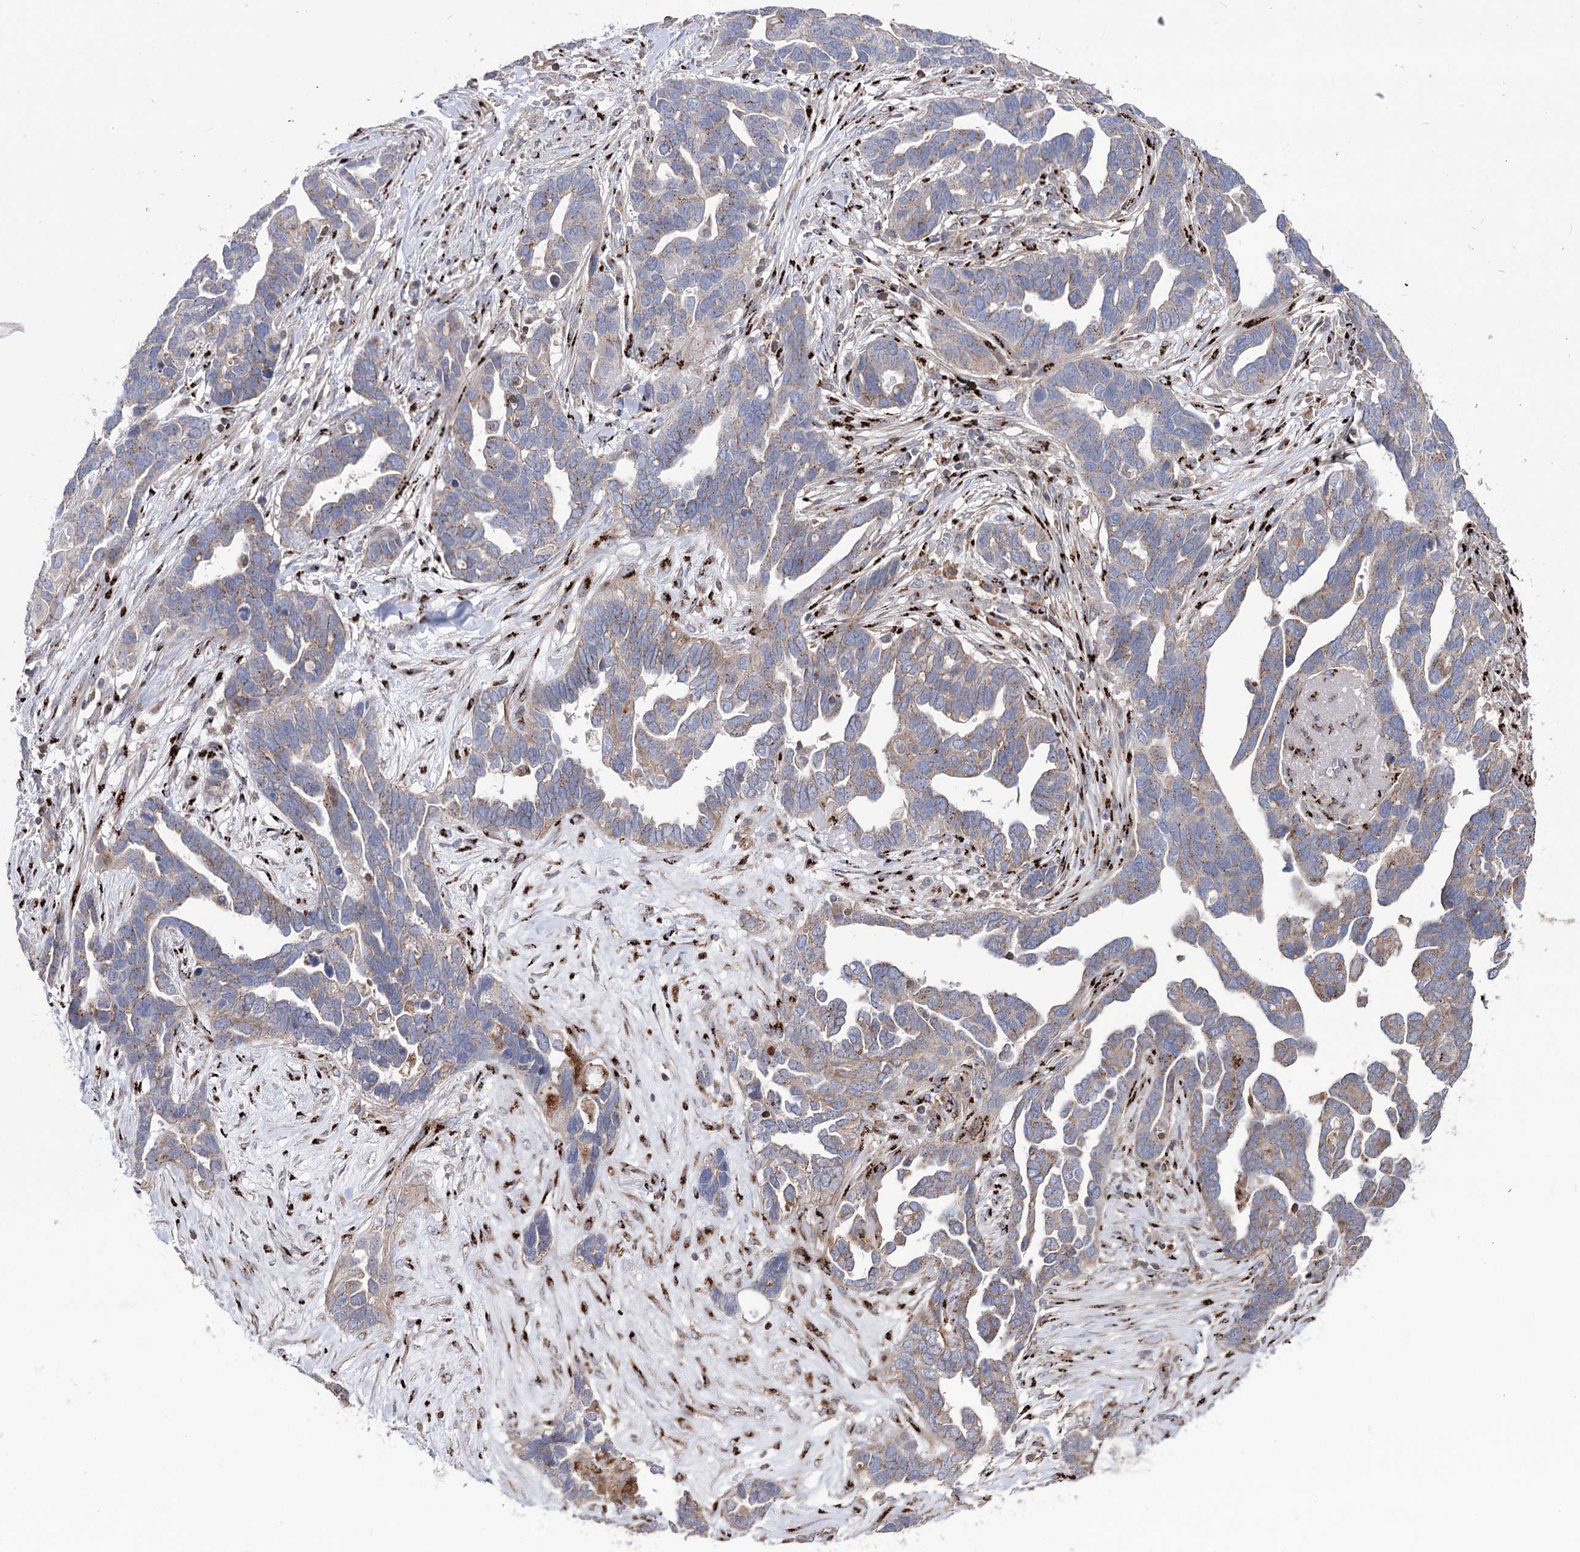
{"staining": {"intensity": "moderate", "quantity": "<25%", "location": "cytoplasmic/membranous"}, "tissue": "ovarian cancer", "cell_type": "Tumor cells", "image_type": "cancer", "snomed": [{"axis": "morphology", "description": "Cystadenocarcinoma, serous, NOS"}, {"axis": "topography", "description": "Ovary"}], "caption": "Ovarian cancer stained for a protein exhibits moderate cytoplasmic/membranous positivity in tumor cells. The staining was performed using DAB (3,3'-diaminobenzidine), with brown indicating positive protein expression. Nuclei are stained blue with hematoxylin.", "gene": "ARHGAP20", "patient": {"sex": "female", "age": 54}}